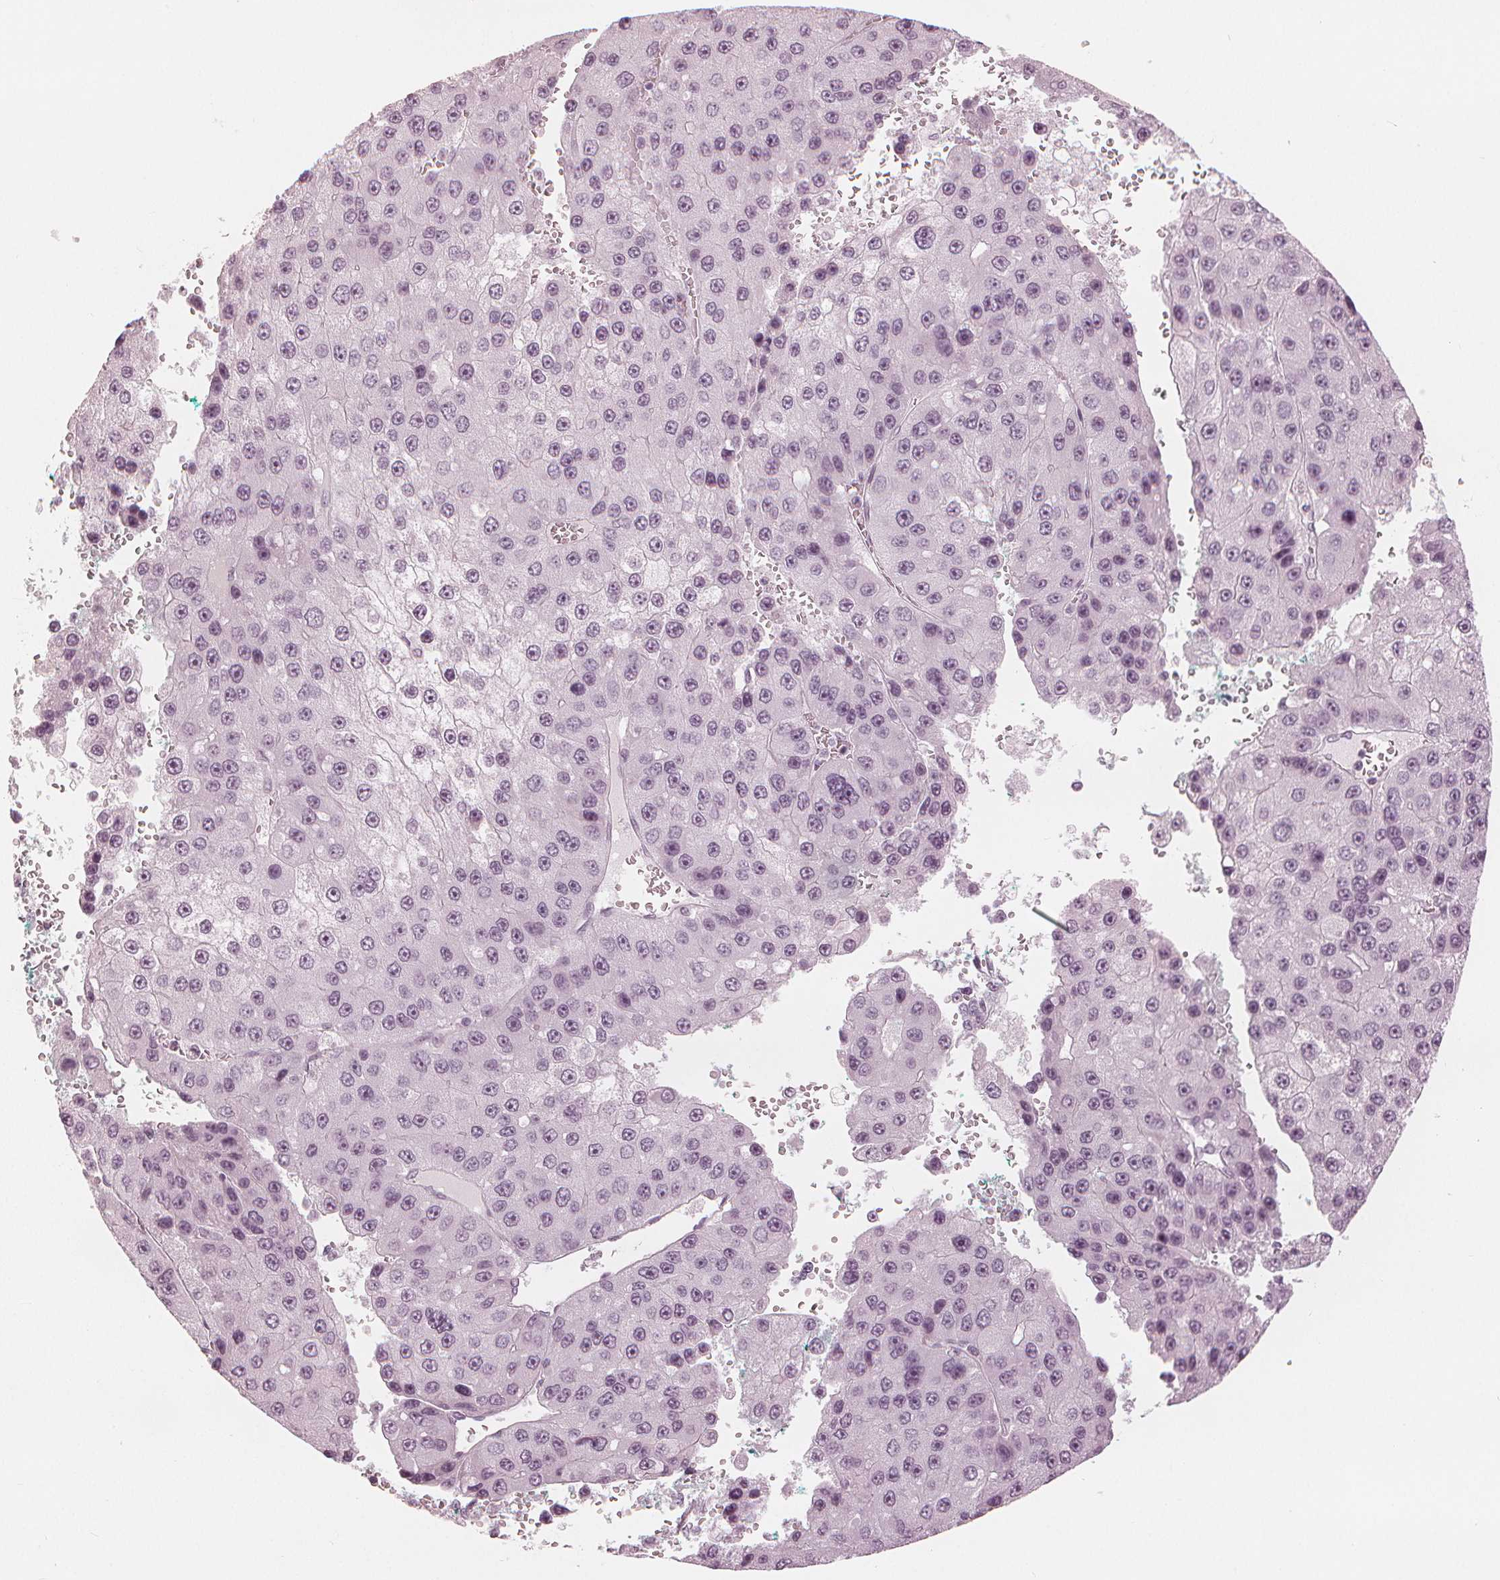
{"staining": {"intensity": "weak", "quantity": "<25%", "location": "nuclear"}, "tissue": "liver cancer", "cell_type": "Tumor cells", "image_type": "cancer", "snomed": [{"axis": "morphology", "description": "Carcinoma, Hepatocellular, NOS"}, {"axis": "topography", "description": "Liver"}], "caption": "Immunohistochemistry image of liver cancer (hepatocellular carcinoma) stained for a protein (brown), which exhibits no expression in tumor cells. The staining is performed using DAB (3,3'-diaminobenzidine) brown chromogen with nuclei counter-stained in using hematoxylin.", "gene": "PAEP", "patient": {"sex": "female", "age": 73}}